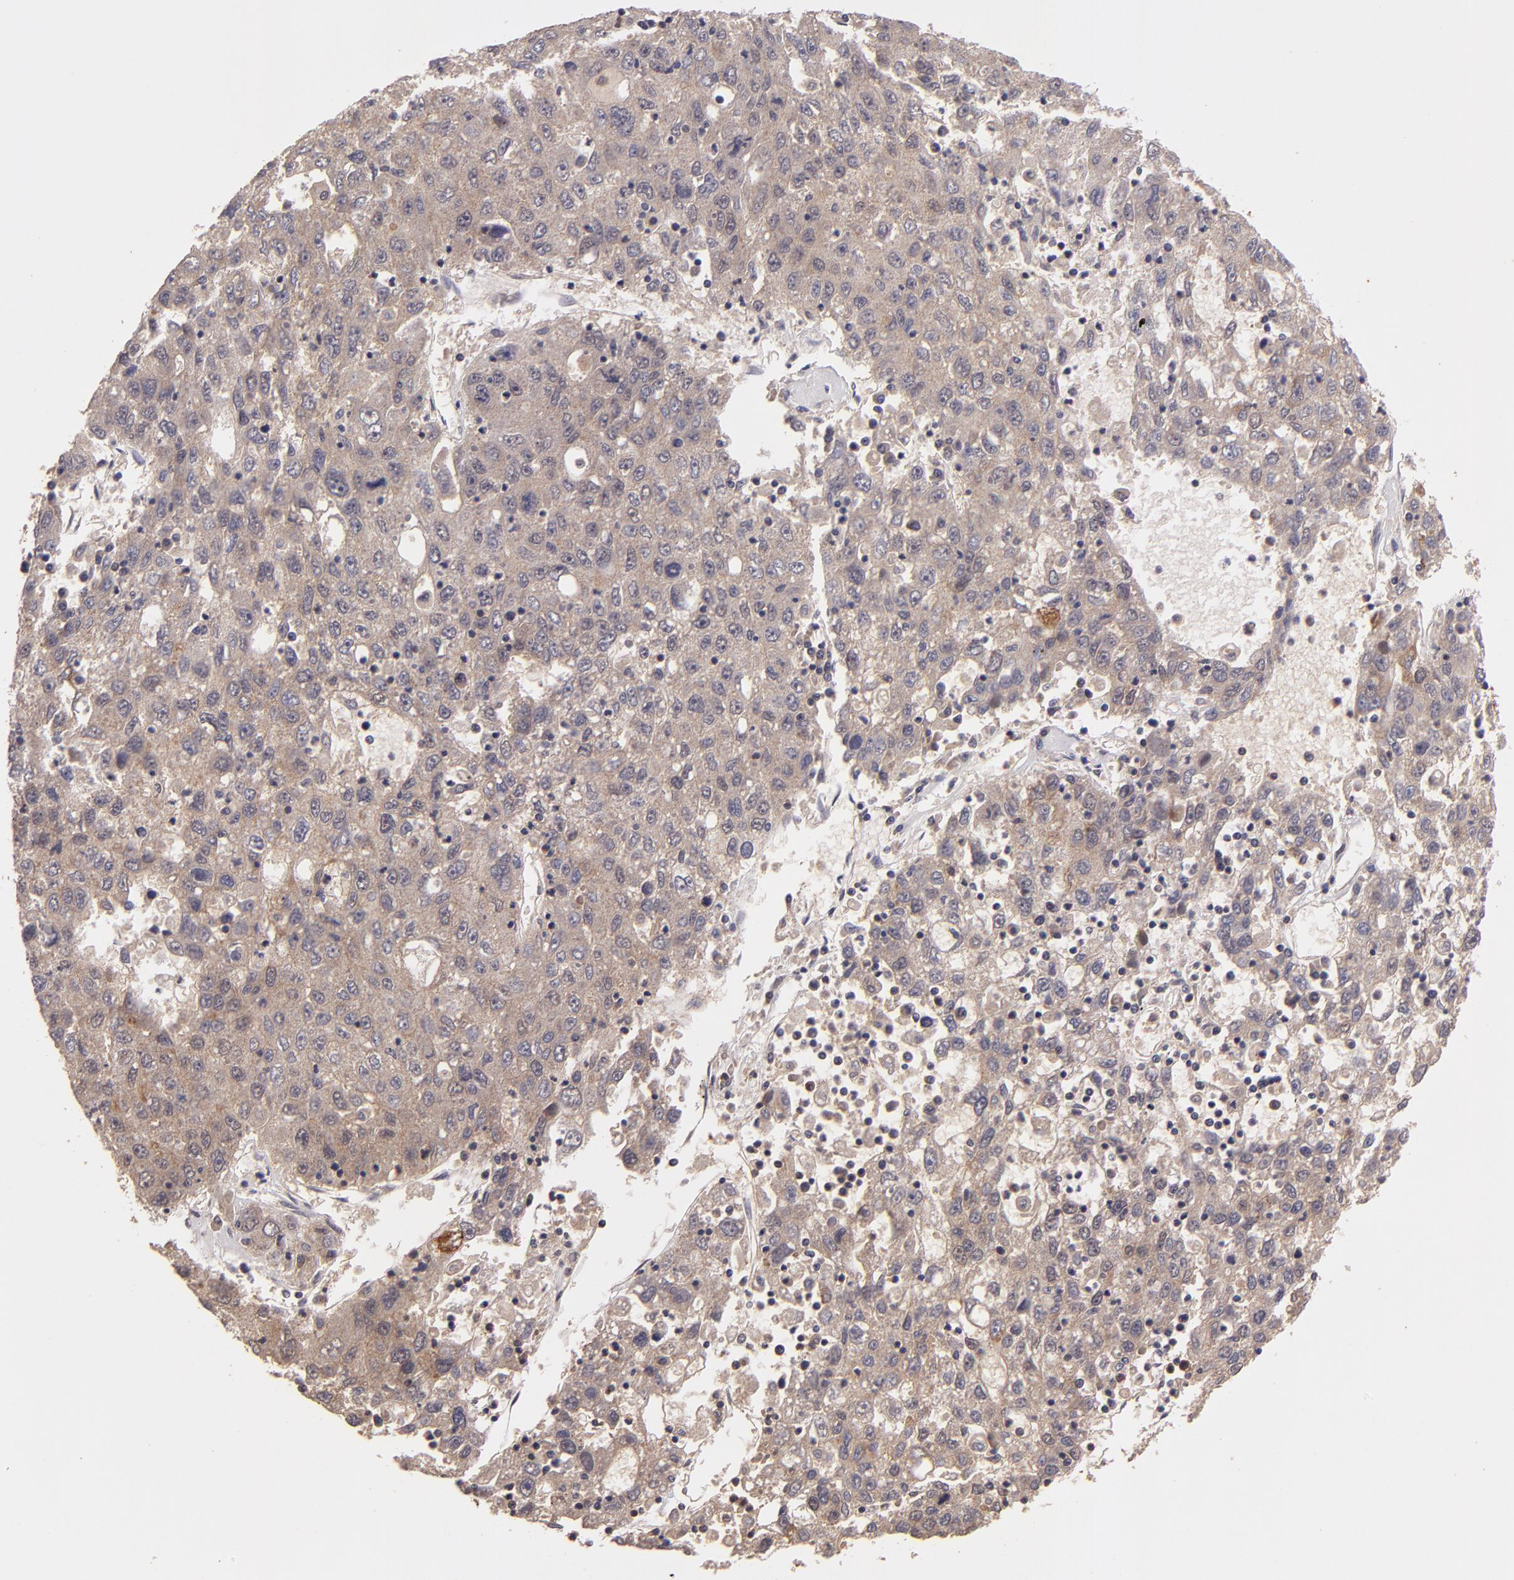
{"staining": {"intensity": "weak", "quantity": ">75%", "location": "cytoplasmic/membranous,nuclear"}, "tissue": "liver cancer", "cell_type": "Tumor cells", "image_type": "cancer", "snomed": [{"axis": "morphology", "description": "Carcinoma, Hepatocellular, NOS"}, {"axis": "topography", "description": "Liver"}], "caption": "An immunohistochemistry photomicrograph of tumor tissue is shown. Protein staining in brown highlights weak cytoplasmic/membranous and nuclear positivity in liver hepatocellular carcinoma within tumor cells.", "gene": "FTSJ1", "patient": {"sex": "male", "age": 49}}